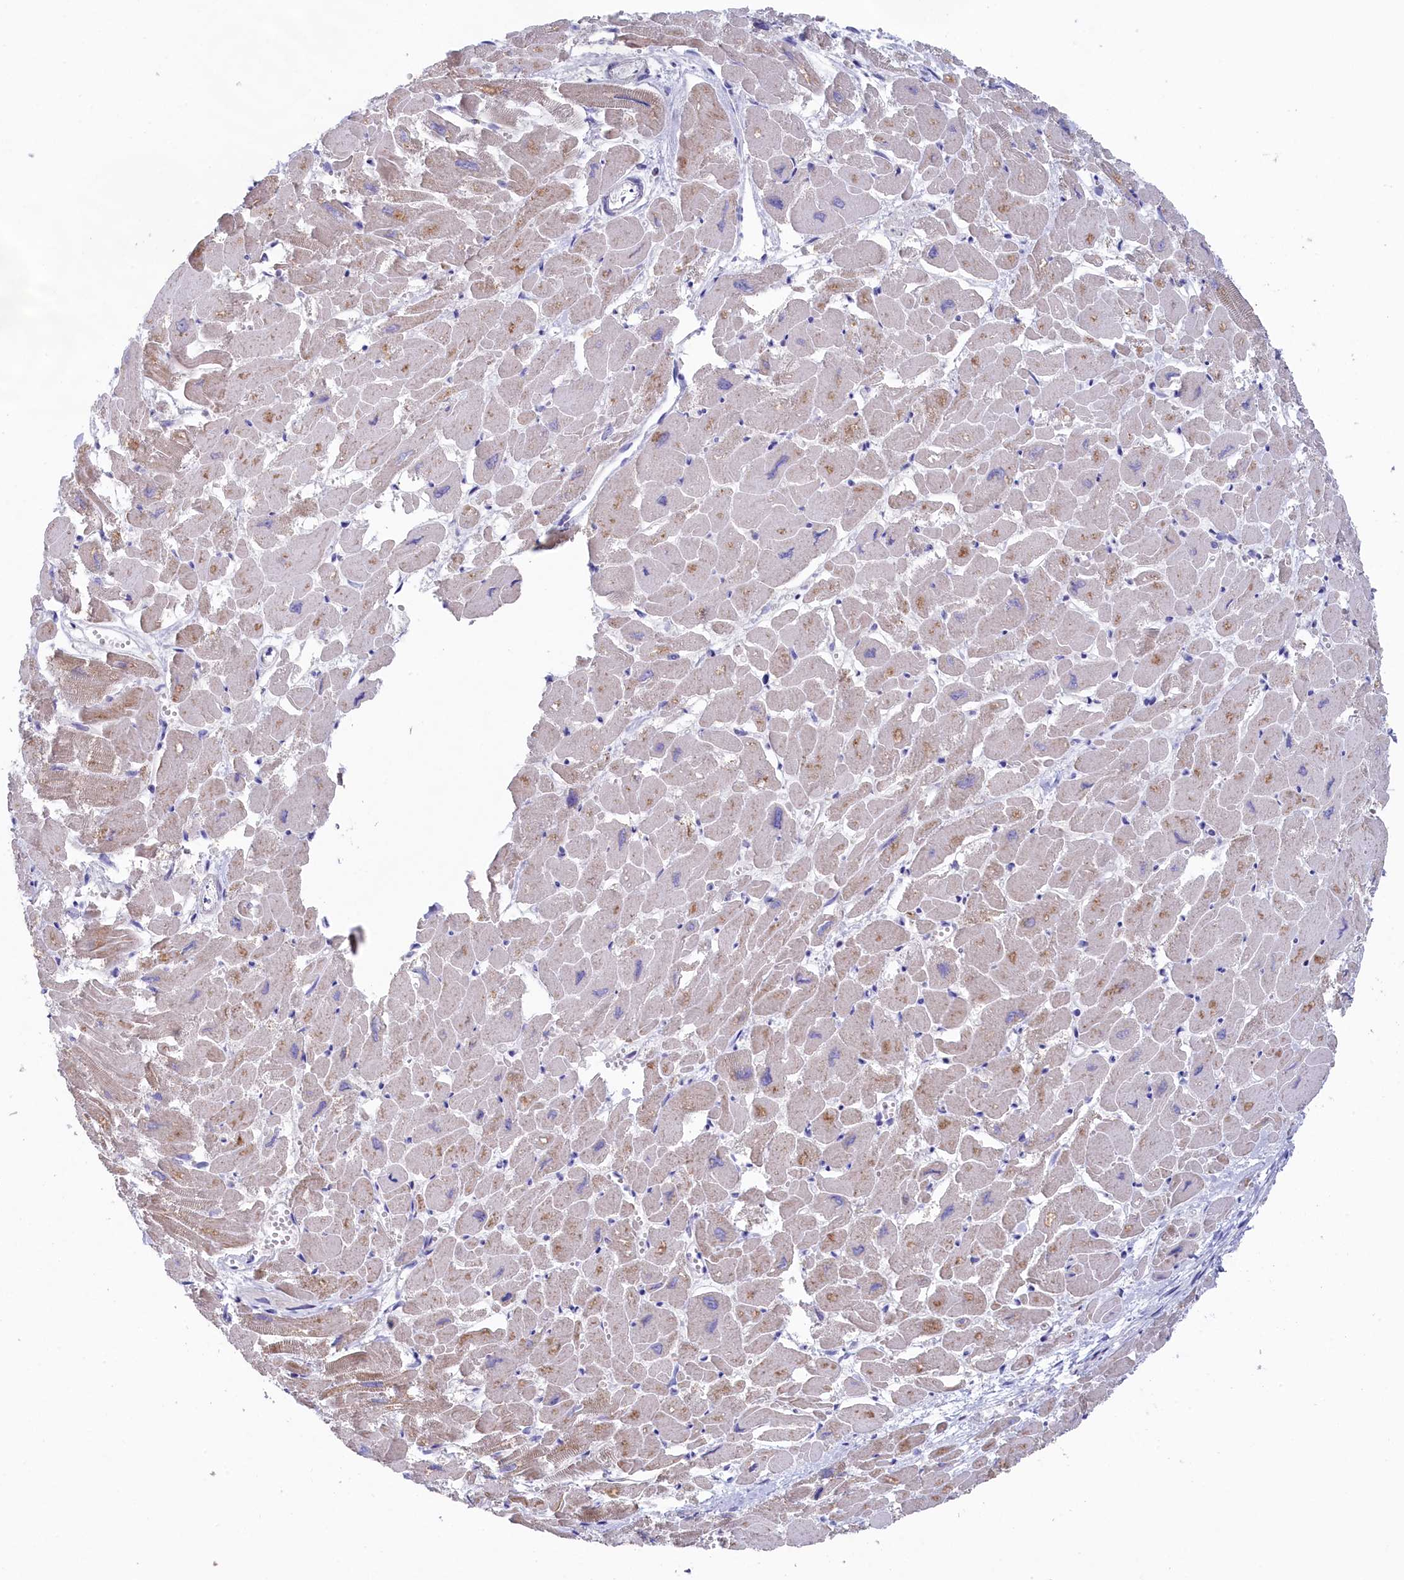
{"staining": {"intensity": "moderate", "quantity": "<25%", "location": "cytoplasmic/membranous"}, "tissue": "heart muscle", "cell_type": "Cardiomyocytes", "image_type": "normal", "snomed": [{"axis": "morphology", "description": "Normal tissue, NOS"}, {"axis": "topography", "description": "Heart"}], "caption": "This histopathology image displays immunohistochemistry (IHC) staining of normal heart muscle, with low moderate cytoplasmic/membranous expression in about <25% of cardiomyocytes.", "gene": "PRDM12", "patient": {"sex": "male", "age": 54}}